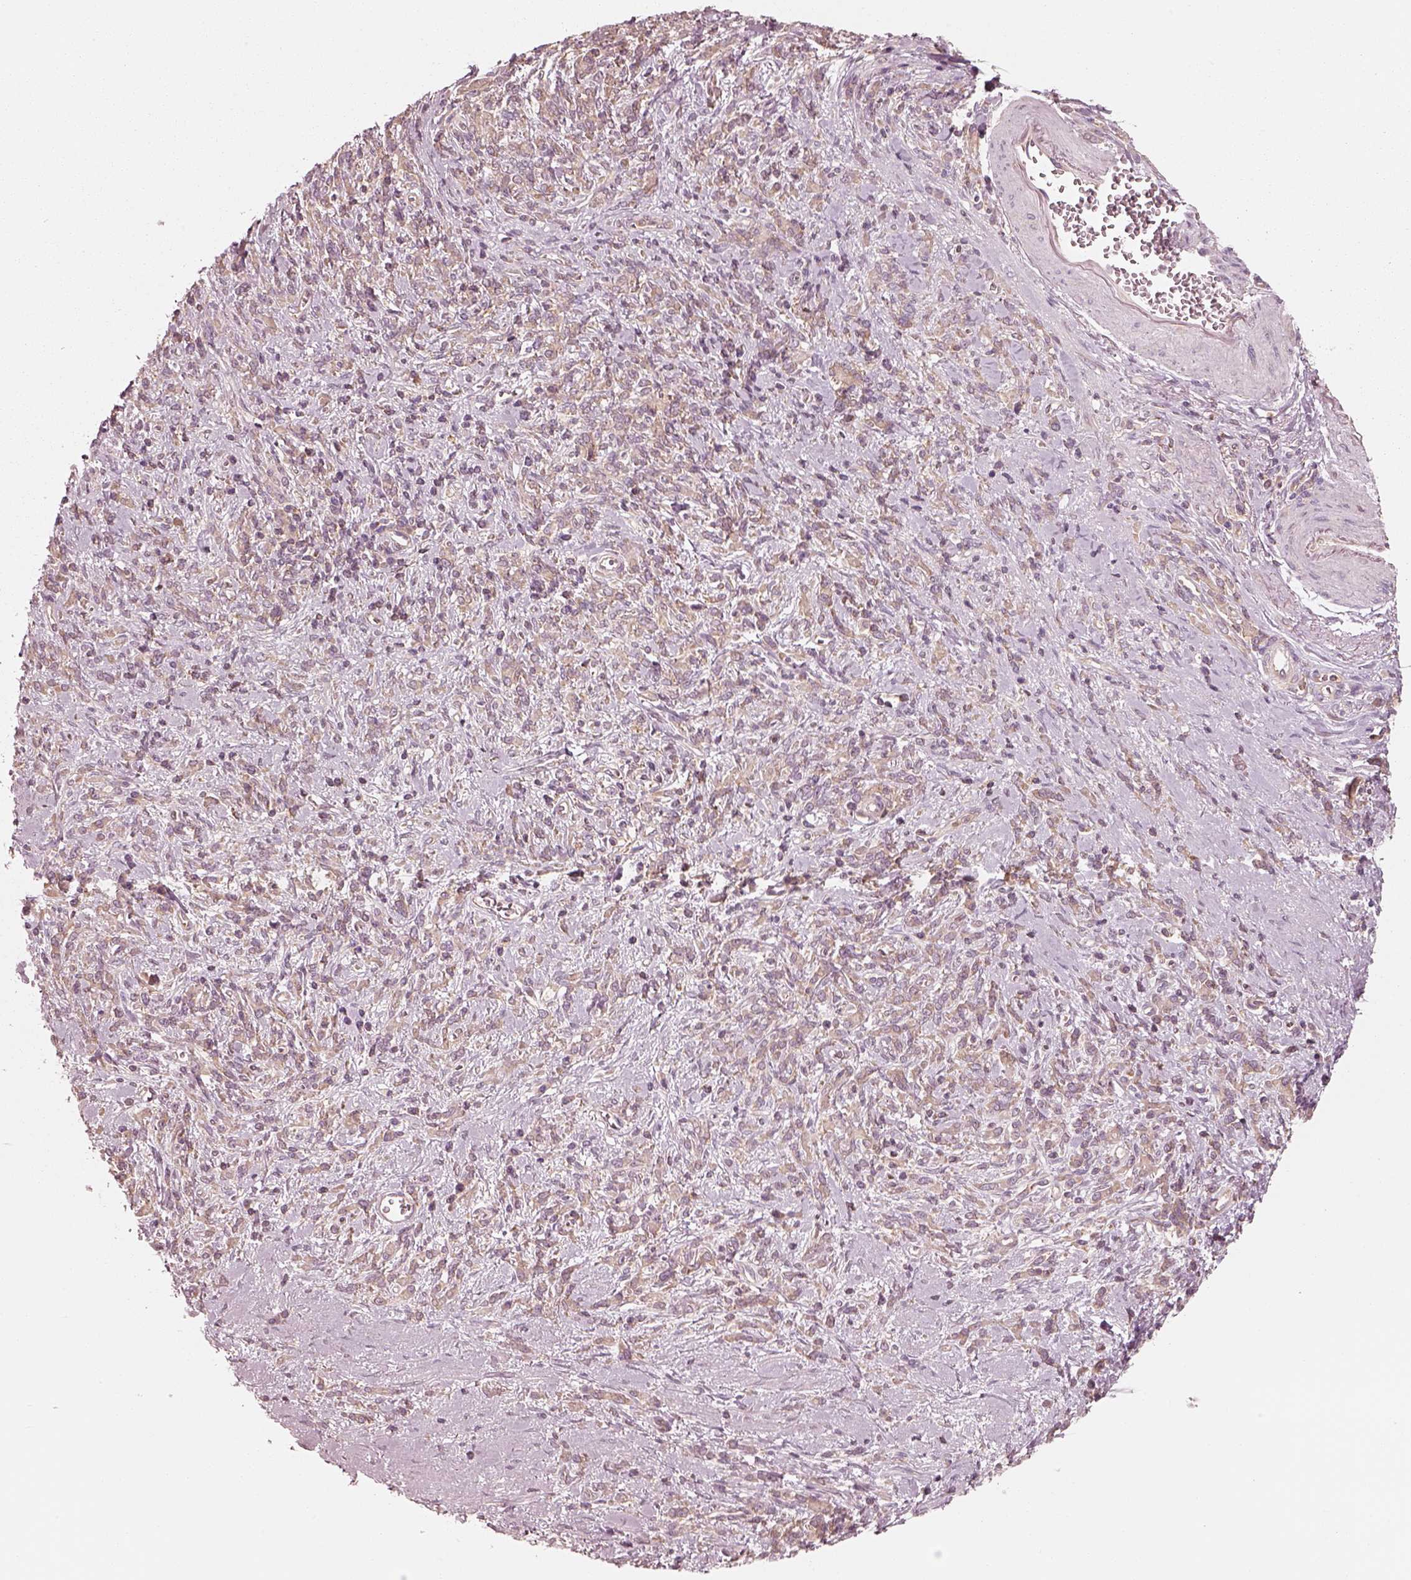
{"staining": {"intensity": "moderate", "quantity": ">75%", "location": "cytoplasmic/membranous"}, "tissue": "stomach cancer", "cell_type": "Tumor cells", "image_type": "cancer", "snomed": [{"axis": "morphology", "description": "Adenocarcinoma, NOS"}, {"axis": "topography", "description": "Stomach"}], "caption": "Tumor cells demonstrate medium levels of moderate cytoplasmic/membranous expression in about >75% of cells in human stomach adenocarcinoma.", "gene": "CNOT2", "patient": {"sex": "female", "age": 57}}